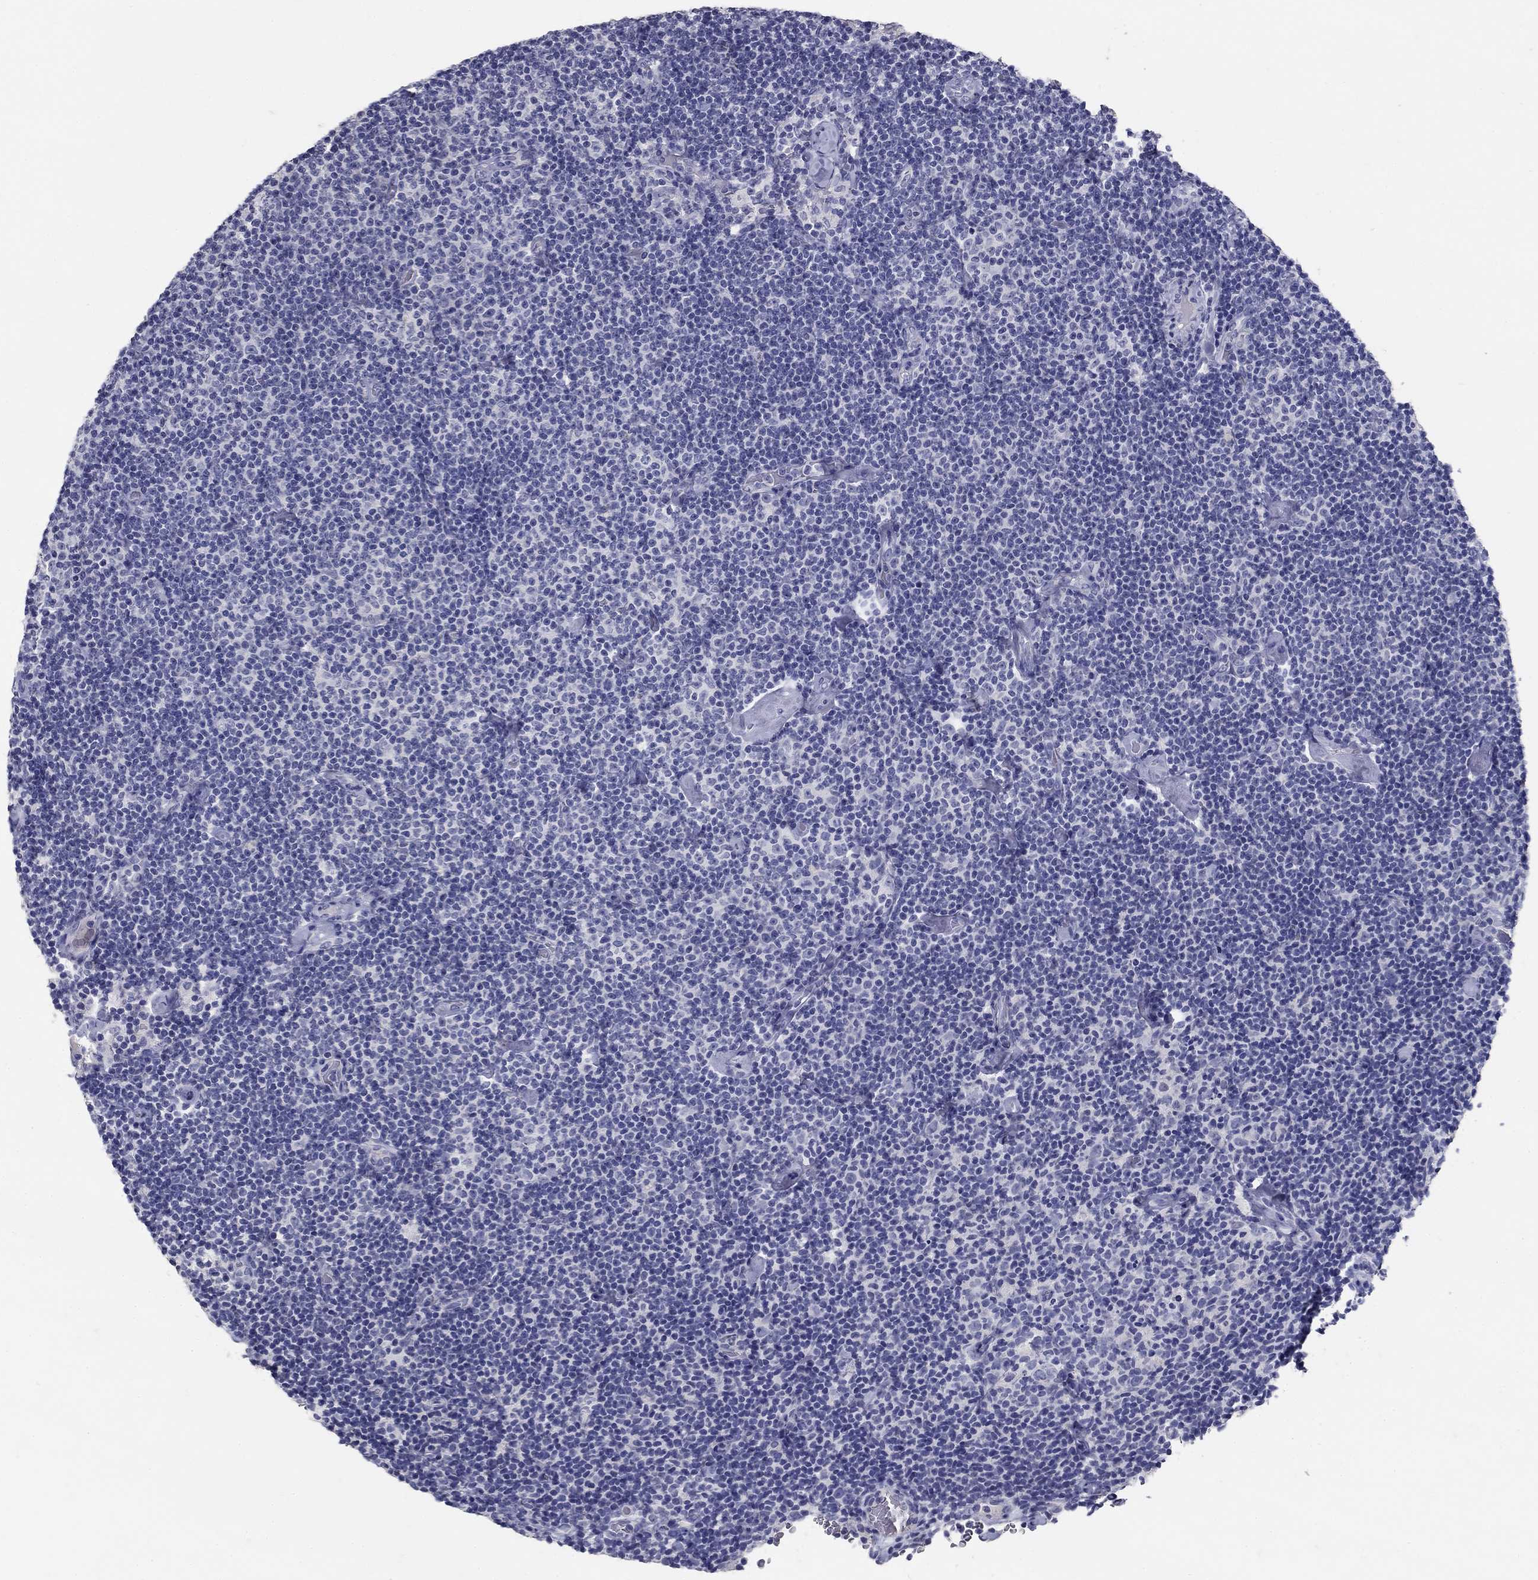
{"staining": {"intensity": "negative", "quantity": "none", "location": "none"}, "tissue": "lymphoma", "cell_type": "Tumor cells", "image_type": "cancer", "snomed": [{"axis": "morphology", "description": "Malignant lymphoma, non-Hodgkin's type, Low grade"}, {"axis": "topography", "description": "Lymph node"}], "caption": "Immunohistochemistry micrograph of lymphoma stained for a protein (brown), which reveals no expression in tumor cells. (DAB immunohistochemistry with hematoxylin counter stain).", "gene": "POMC", "patient": {"sex": "male", "age": 81}}